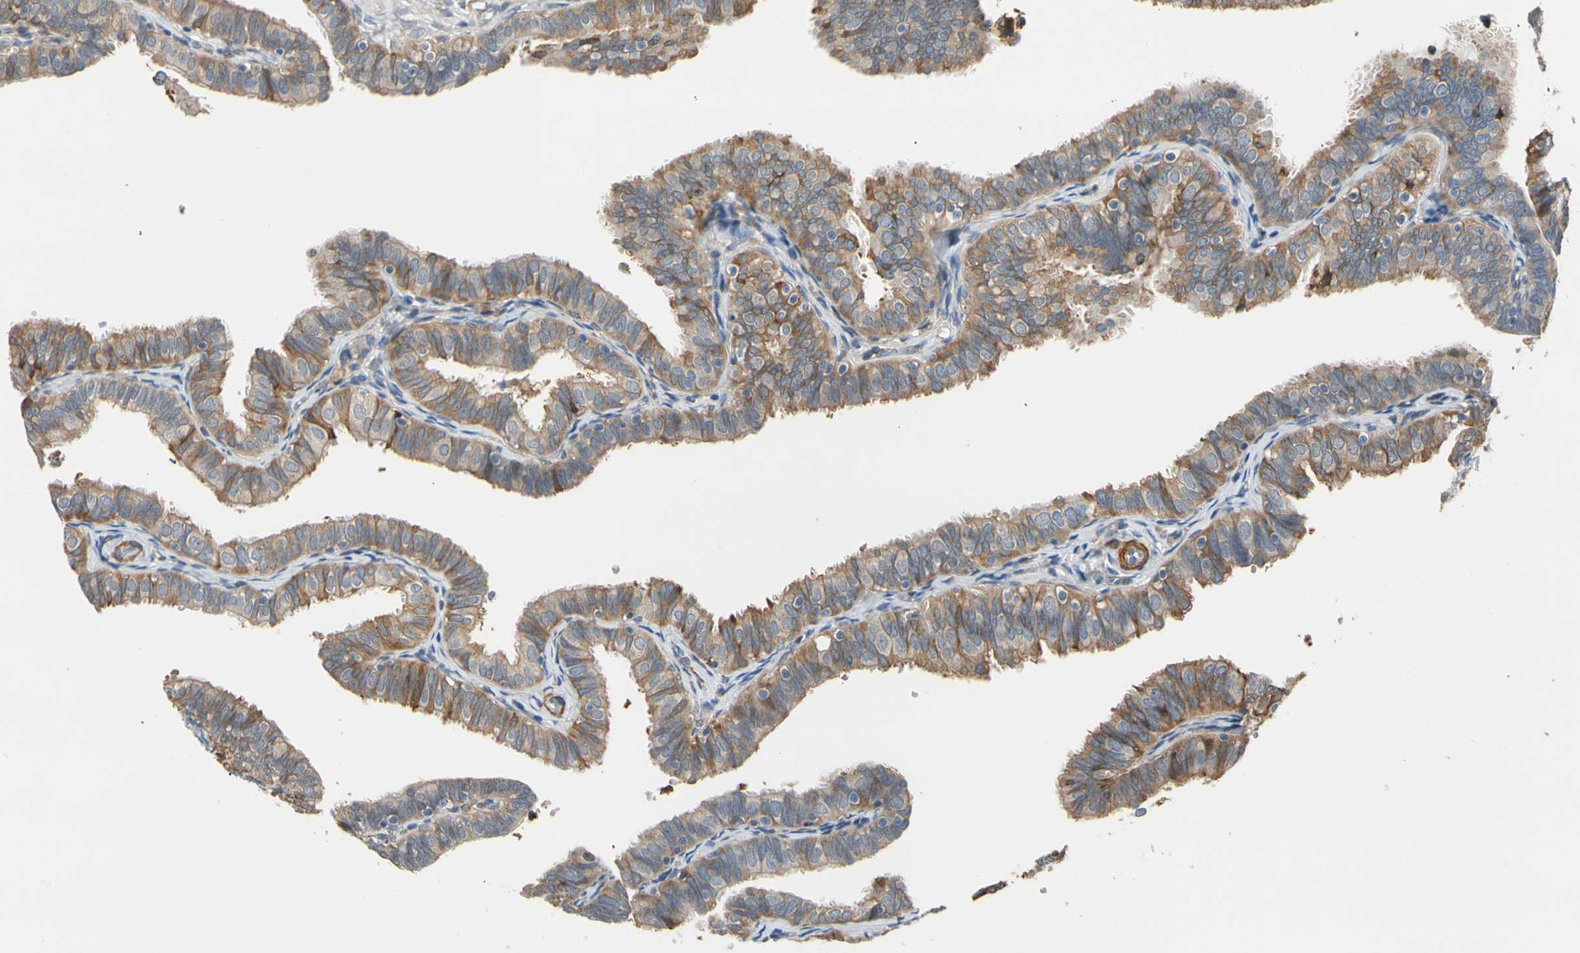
{"staining": {"intensity": "moderate", "quantity": ">75%", "location": "cytoplasmic/membranous"}, "tissue": "fallopian tube", "cell_type": "Glandular cells", "image_type": "normal", "snomed": [{"axis": "morphology", "description": "Normal tissue, NOS"}, {"axis": "topography", "description": "Fallopian tube"}], "caption": "DAB (3,3'-diaminobenzidine) immunohistochemical staining of normal fallopian tube exhibits moderate cytoplasmic/membranous protein staining in about >75% of glandular cells. (Brightfield microscopy of DAB IHC at high magnification).", "gene": "LIMK2", "patient": {"sex": "female", "age": 46}}